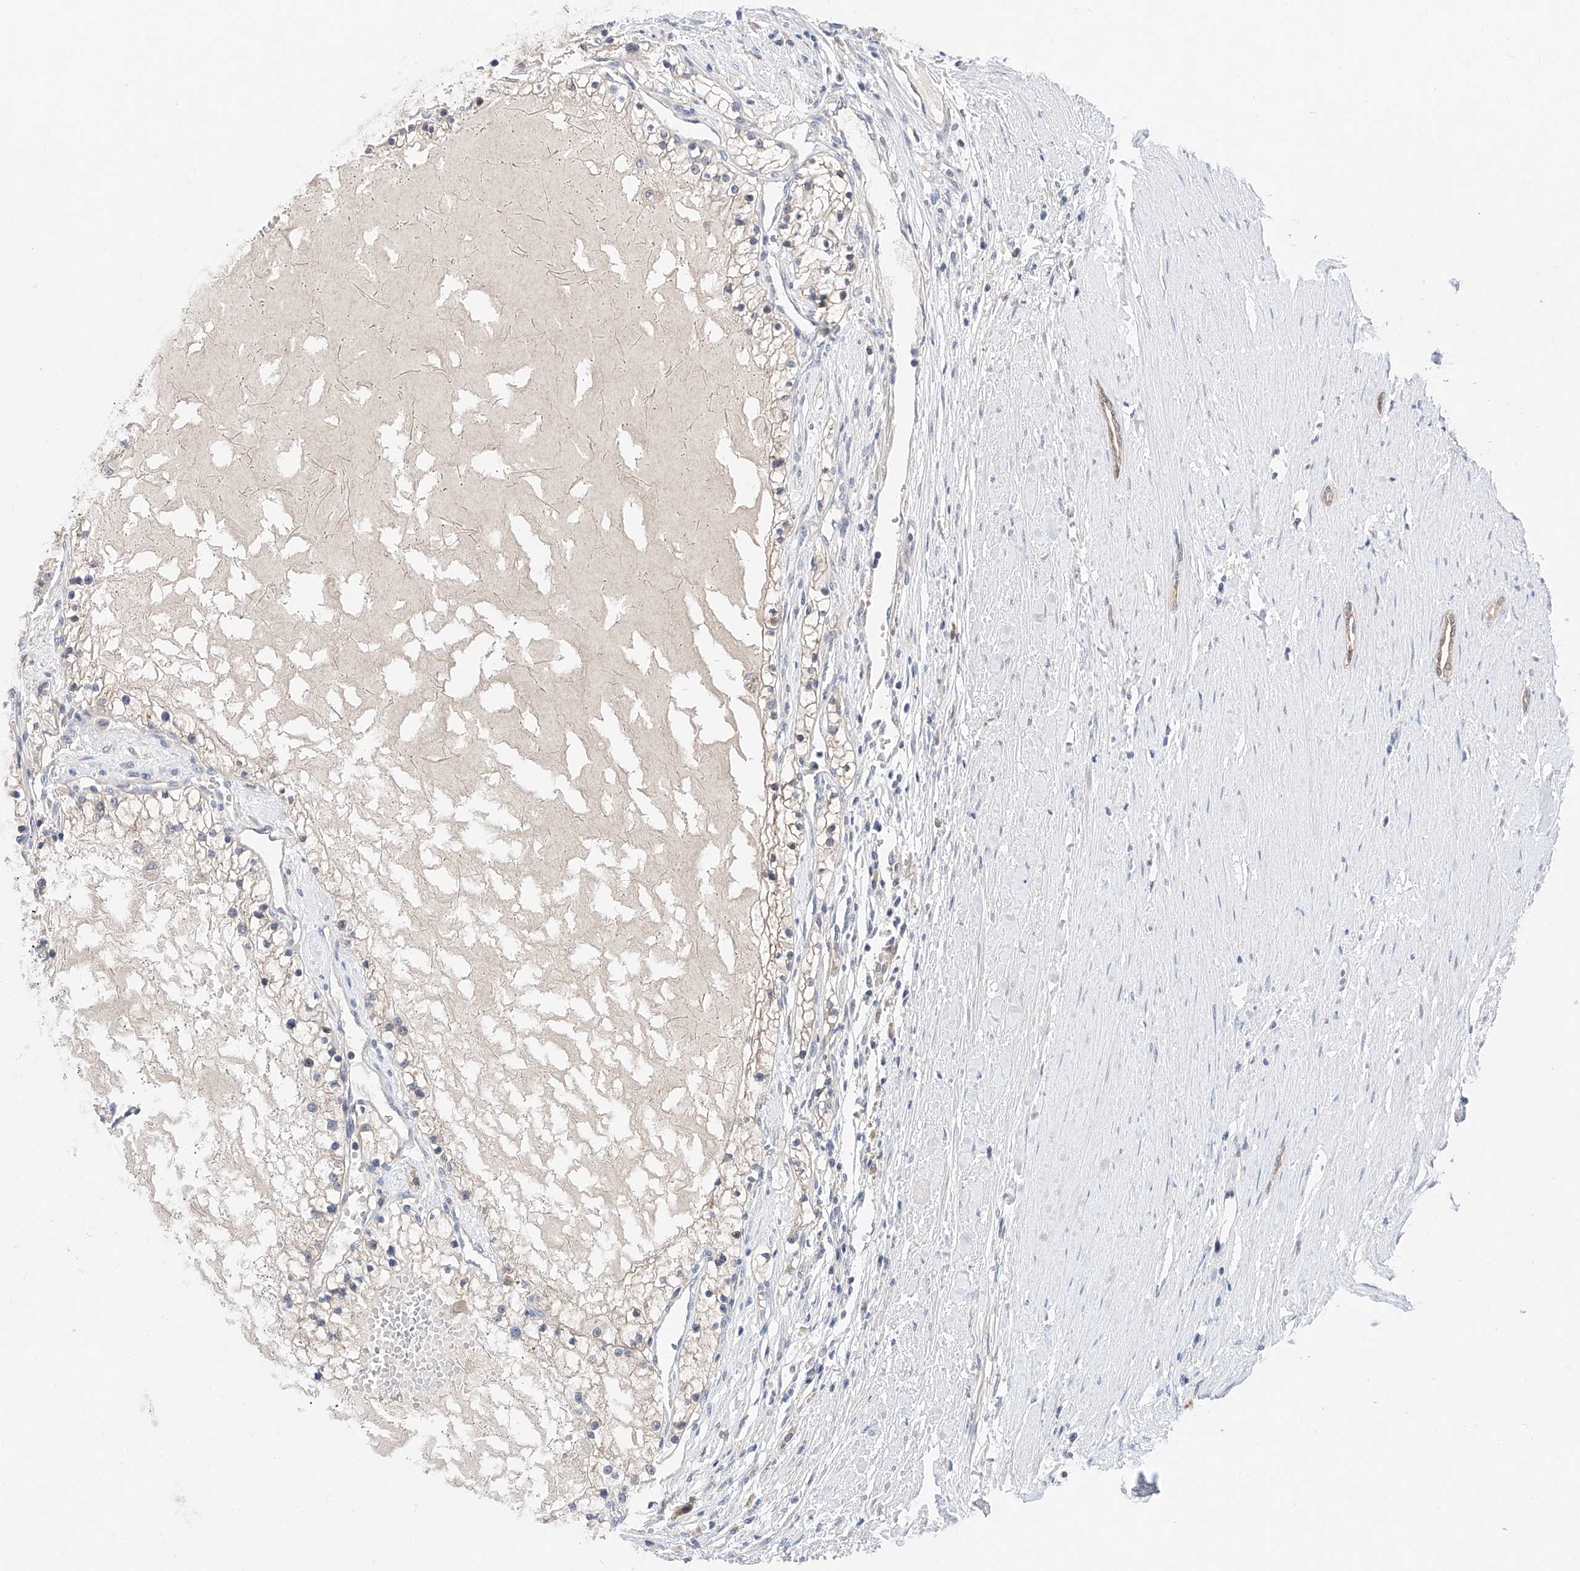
{"staining": {"intensity": "weak", "quantity": "<25%", "location": "cytoplasmic/membranous"}, "tissue": "renal cancer", "cell_type": "Tumor cells", "image_type": "cancer", "snomed": [{"axis": "morphology", "description": "Normal tissue, NOS"}, {"axis": "morphology", "description": "Adenocarcinoma, NOS"}, {"axis": "topography", "description": "Kidney"}], "caption": "High power microscopy image of an immunohistochemistry (IHC) image of renal cancer, revealing no significant expression in tumor cells.", "gene": "FUCA2", "patient": {"sex": "male", "age": 68}}